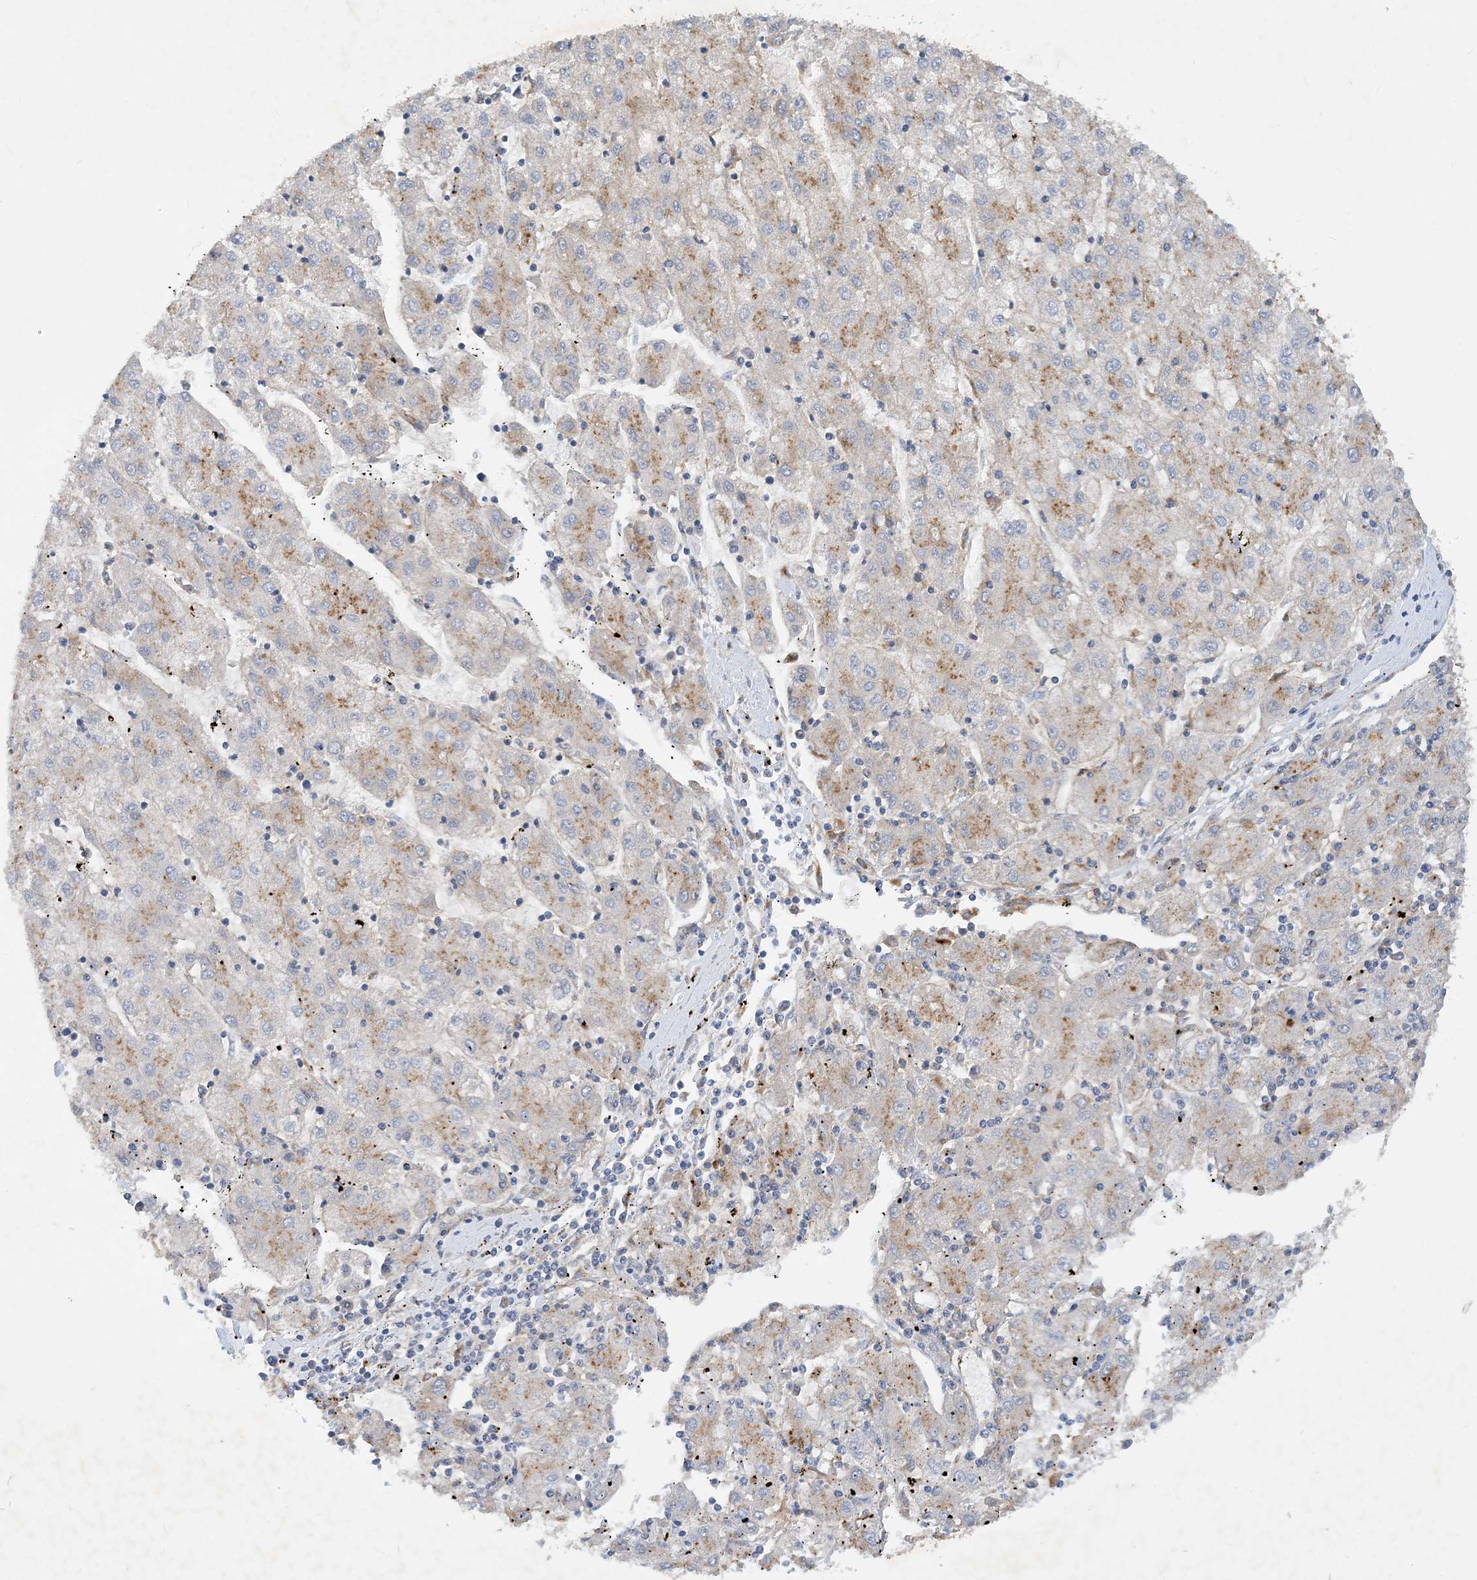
{"staining": {"intensity": "weak", "quantity": ">75%", "location": "cytoplasmic/membranous"}, "tissue": "liver cancer", "cell_type": "Tumor cells", "image_type": "cancer", "snomed": [{"axis": "morphology", "description": "Carcinoma, Hepatocellular, NOS"}, {"axis": "topography", "description": "Liver"}], "caption": "The immunohistochemical stain highlights weak cytoplasmic/membranous positivity in tumor cells of liver cancer (hepatocellular carcinoma) tissue. Nuclei are stained in blue.", "gene": "GRINA", "patient": {"sex": "male", "age": 72}}